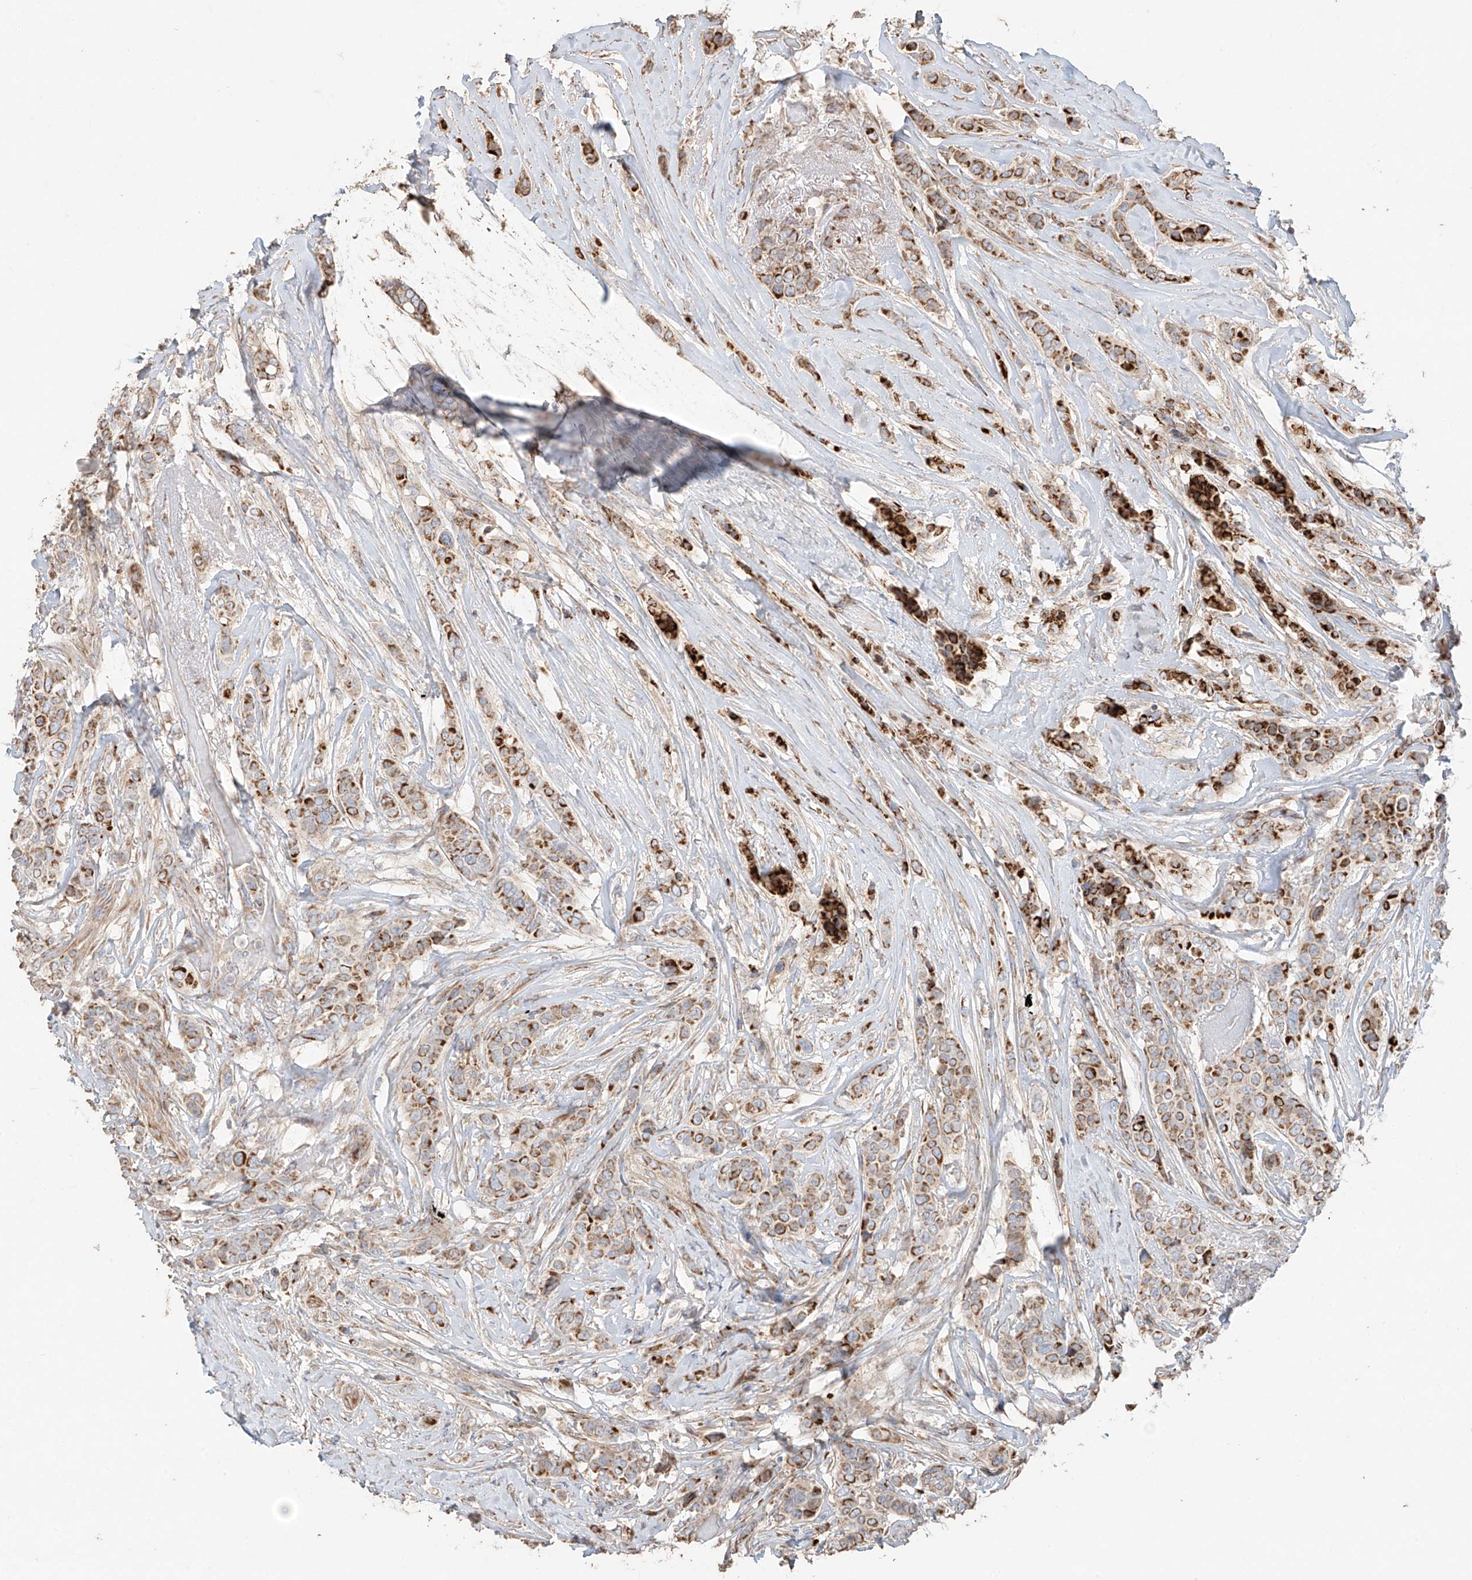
{"staining": {"intensity": "moderate", "quantity": ">75%", "location": "cytoplasmic/membranous"}, "tissue": "breast cancer", "cell_type": "Tumor cells", "image_type": "cancer", "snomed": [{"axis": "morphology", "description": "Lobular carcinoma"}, {"axis": "topography", "description": "Breast"}], "caption": "Moderate cytoplasmic/membranous positivity for a protein is appreciated in about >75% of tumor cells of breast cancer using immunohistochemistry (IHC).", "gene": "COLGALT2", "patient": {"sex": "female", "age": 51}}